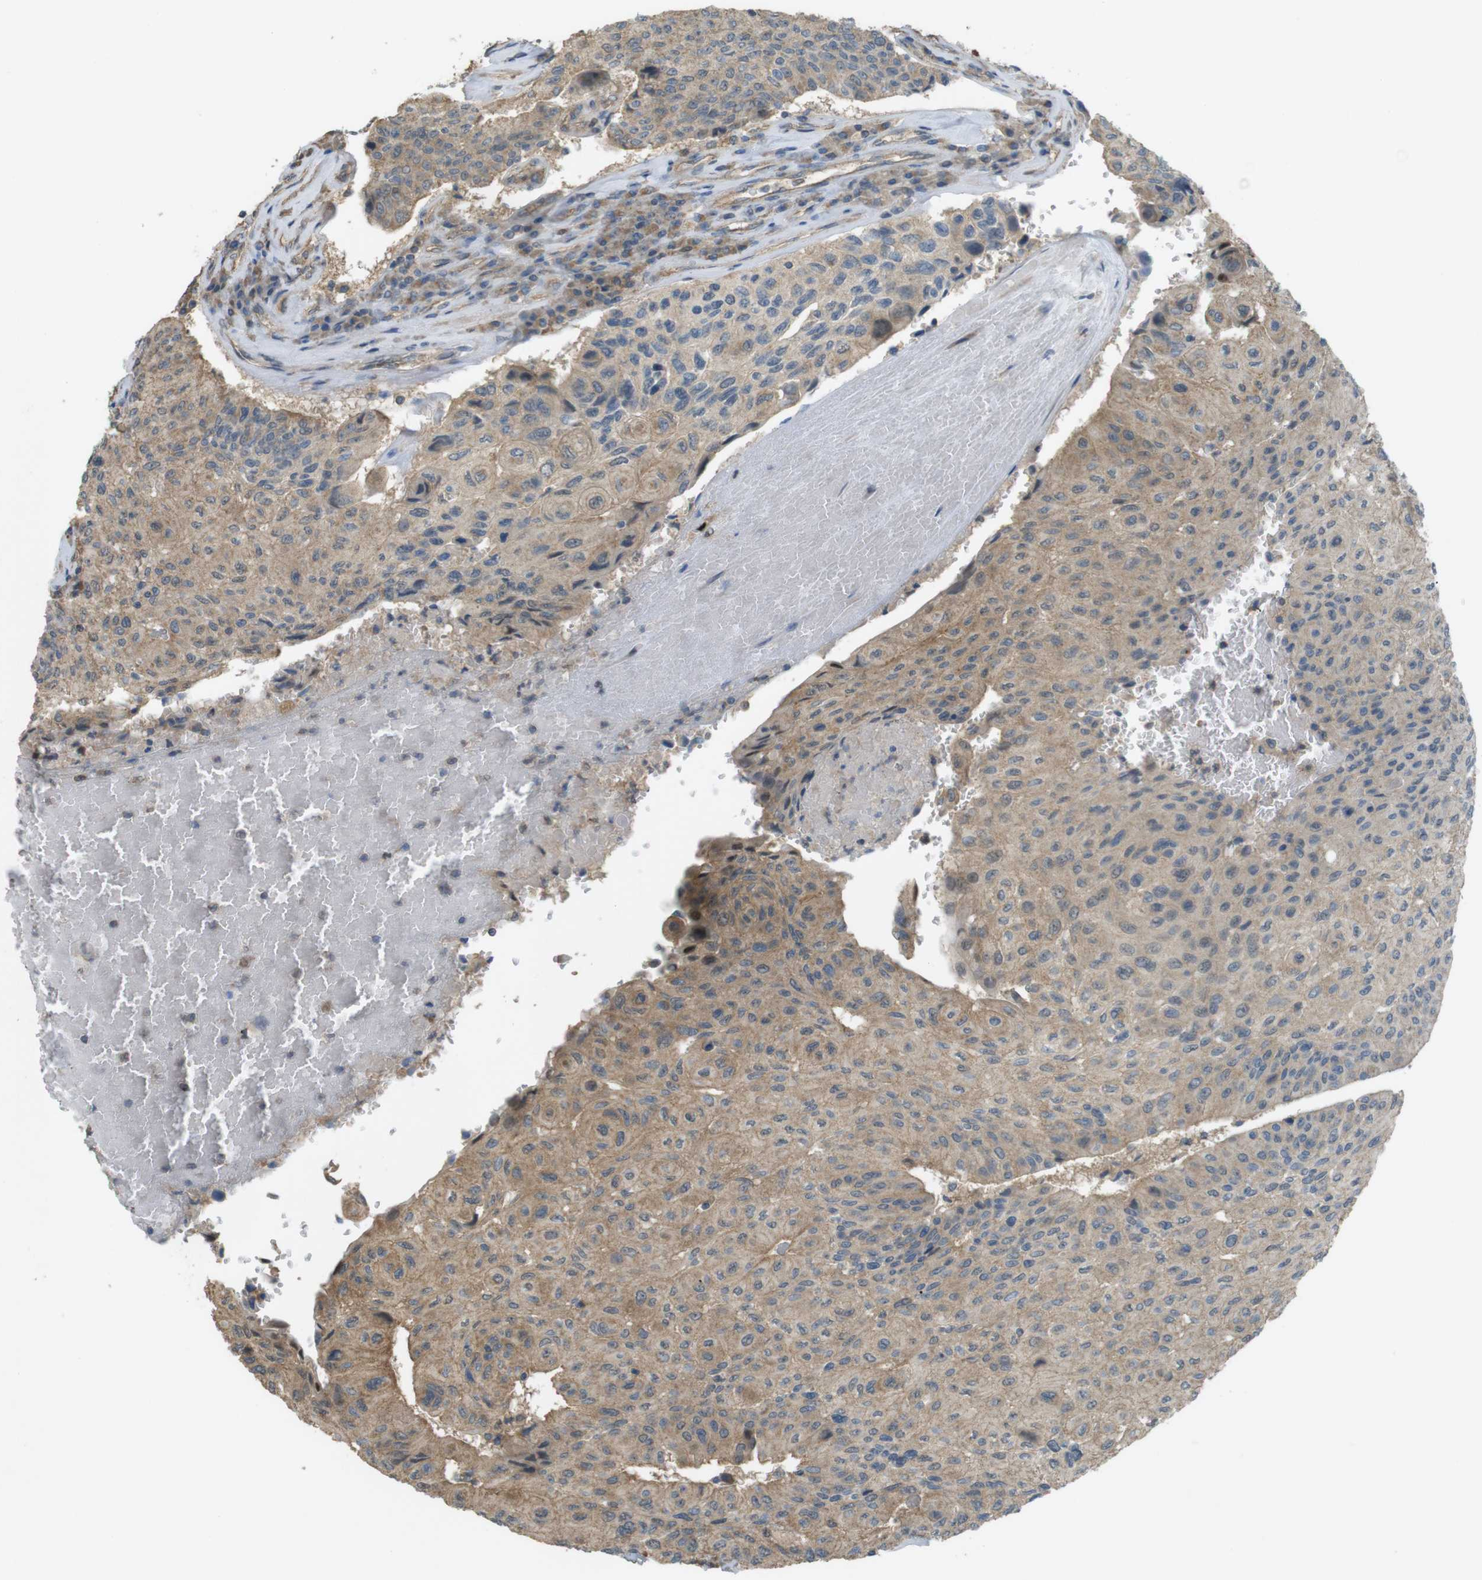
{"staining": {"intensity": "moderate", "quantity": "25%-75%", "location": "cytoplasmic/membranous"}, "tissue": "urothelial cancer", "cell_type": "Tumor cells", "image_type": "cancer", "snomed": [{"axis": "morphology", "description": "Urothelial carcinoma, High grade"}, {"axis": "topography", "description": "Urinary bladder"}], "caption": "This is a photomicrograph of immunohistochemistry staining of urothelial cancer, which shows moderate positivity in the cytoplasmic/membranous of tumor cells.", "gene": "ZDHHC20", "patient": {"sex": "male", "age": 66}}